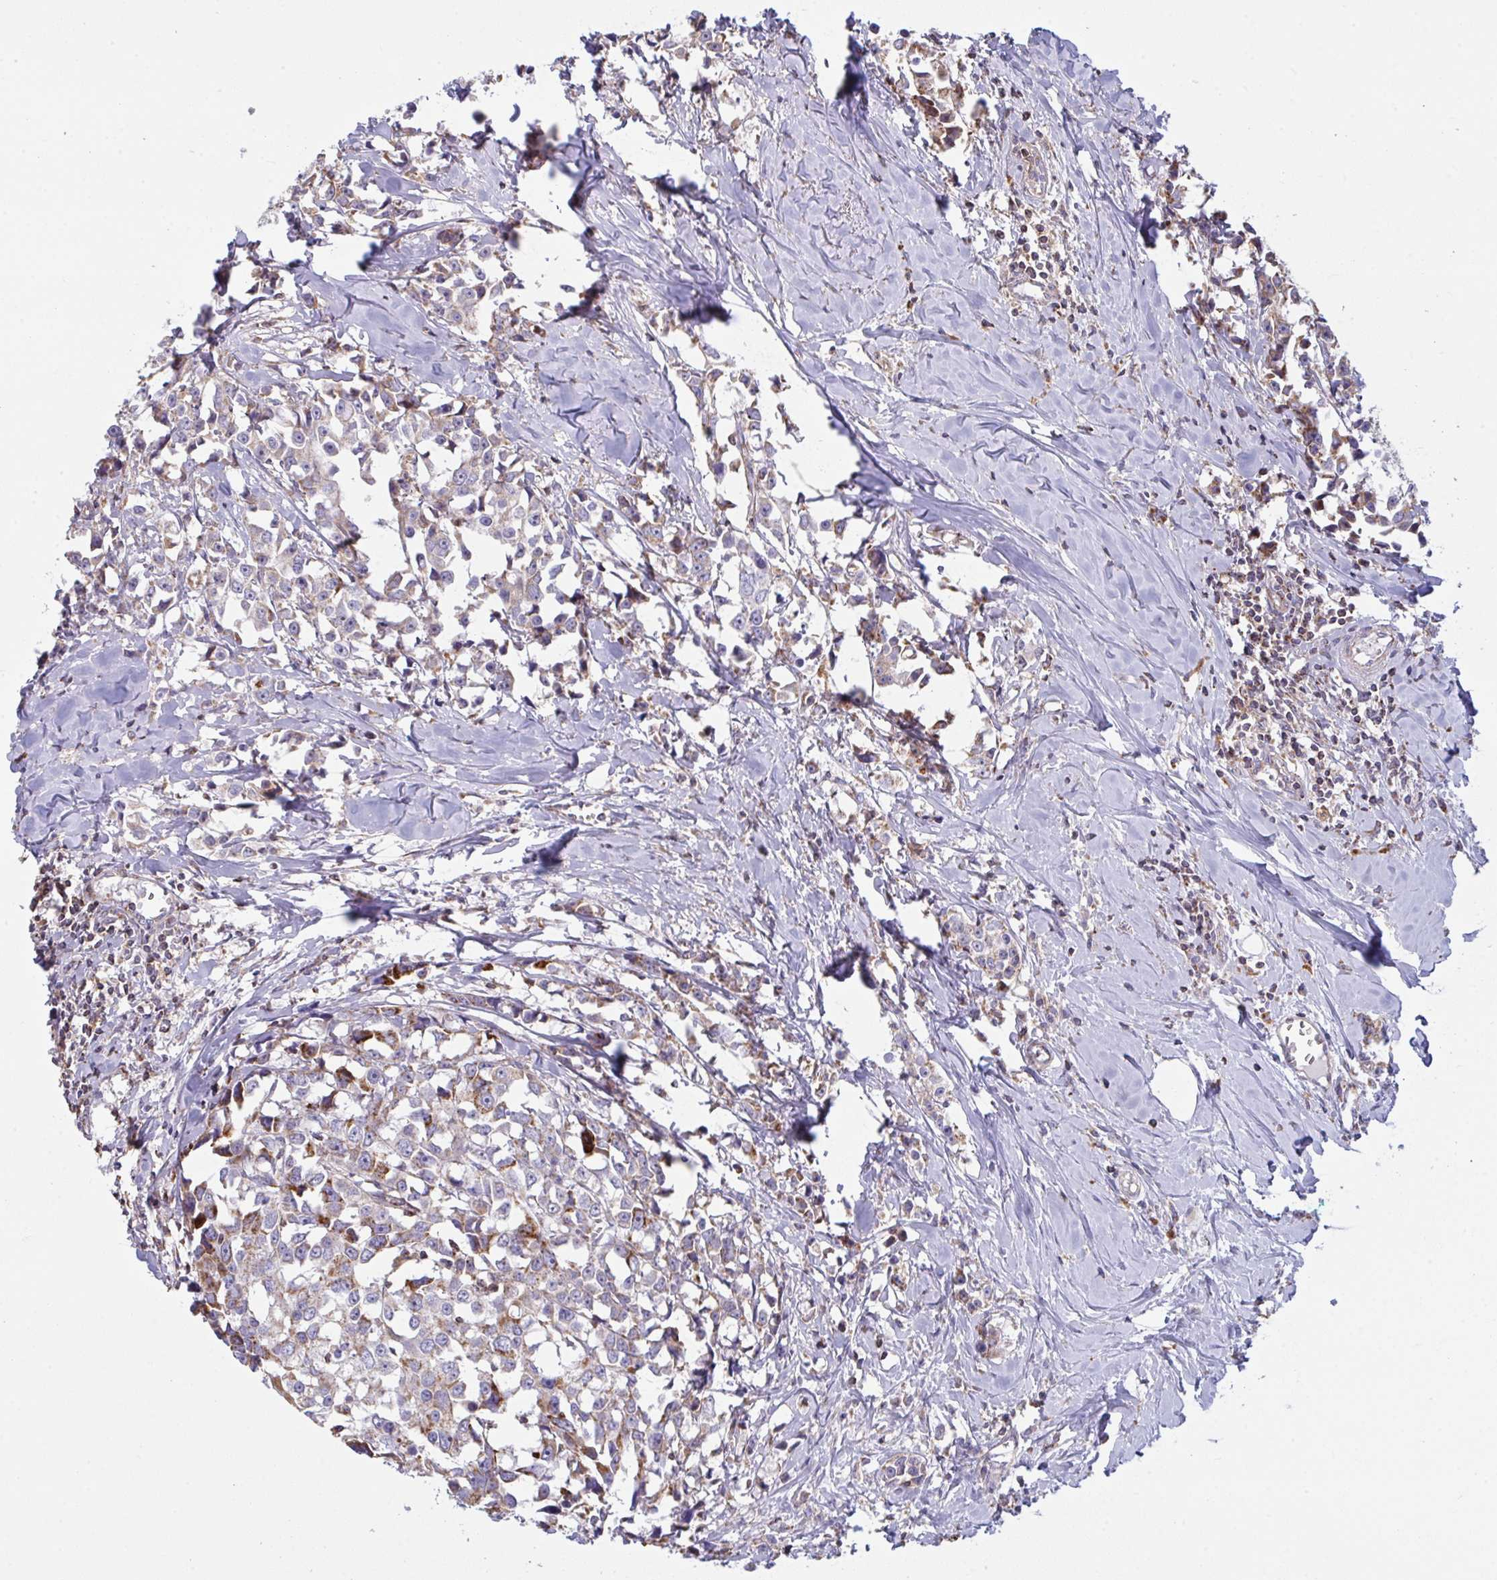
{"staining": {"intensity": "moderate", "quantity": "25%-75%", "location": "cytoplasmic/membranous"}, "tissue": "breast cancer", "cell_type": "Tumor cells", "image_type": "cancer", "snomed": [{"axis": "morphology", "description": "Duct carcinoma"}, {"axis": "topography", "description": "Breast"}], "caption": "Brown immunohistochemical staining in breast cancer shows moderate cytoplasmic/membranous staining in approximately 25%-75% of tumor cells. The staining was performed using DAB, with brown indicating positive protein expression. Nuclei are stained blue with hematoxylin.", "gene": "MICOS10", "patient": {"sex": "female", "age": 80}}